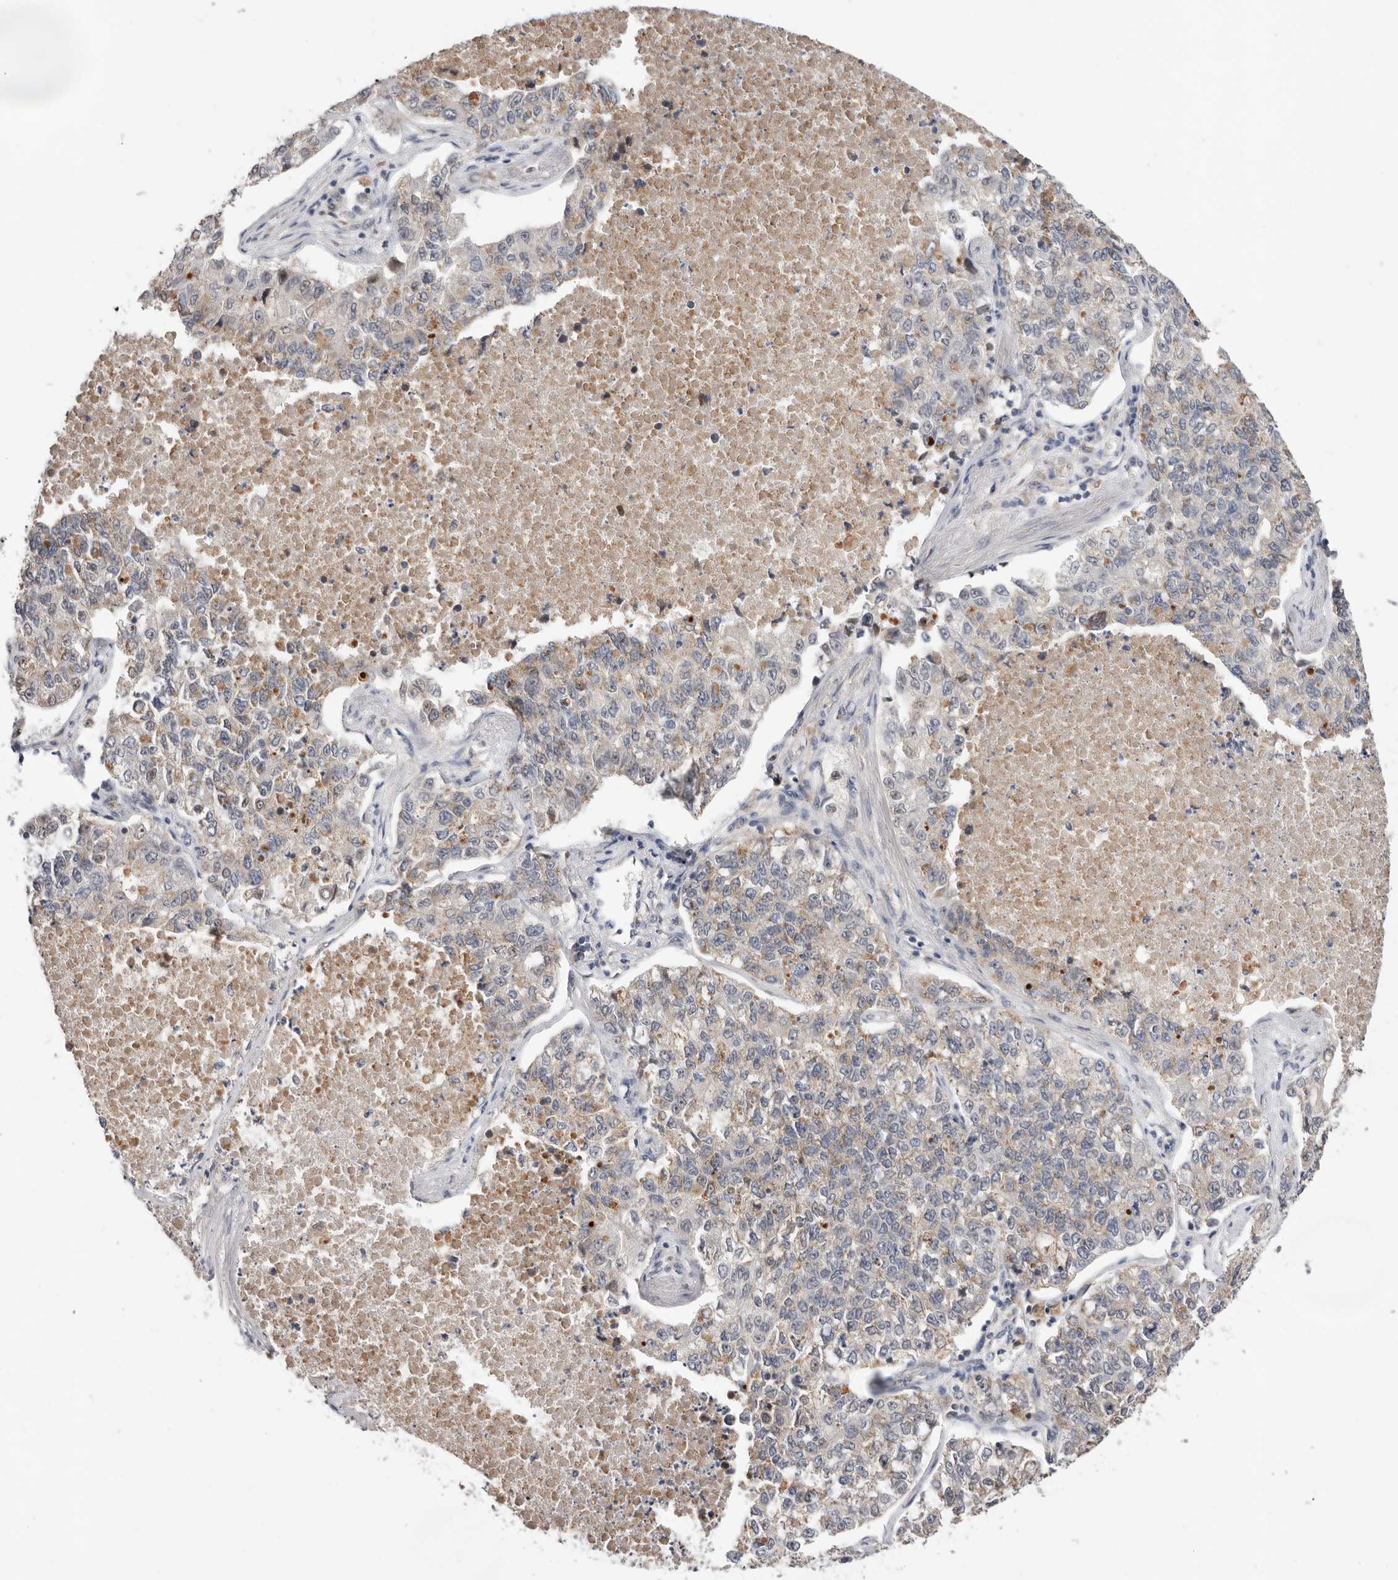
{"staining": {"intensity": "weak", "quantity": ">75%", "location": "cytoplasmic/membranous"}, "tissue": "lung cancer", "cell_type": "Tumor cells", "image_type": "cancer", "snomed": [{"axis": "morphology", "description": "Adenocarcinoma, NOS"}, {"axis": "topography", "description": "Lung"}], "caption": "Lung cancer (adenocarcinoma) stained for a protein (brown) displays weak cytoplasmic/membranous positive staining in about >75% of tumor cells.", "gene": "BRCA2", "patient": {"sex": "male", "age": 49}}